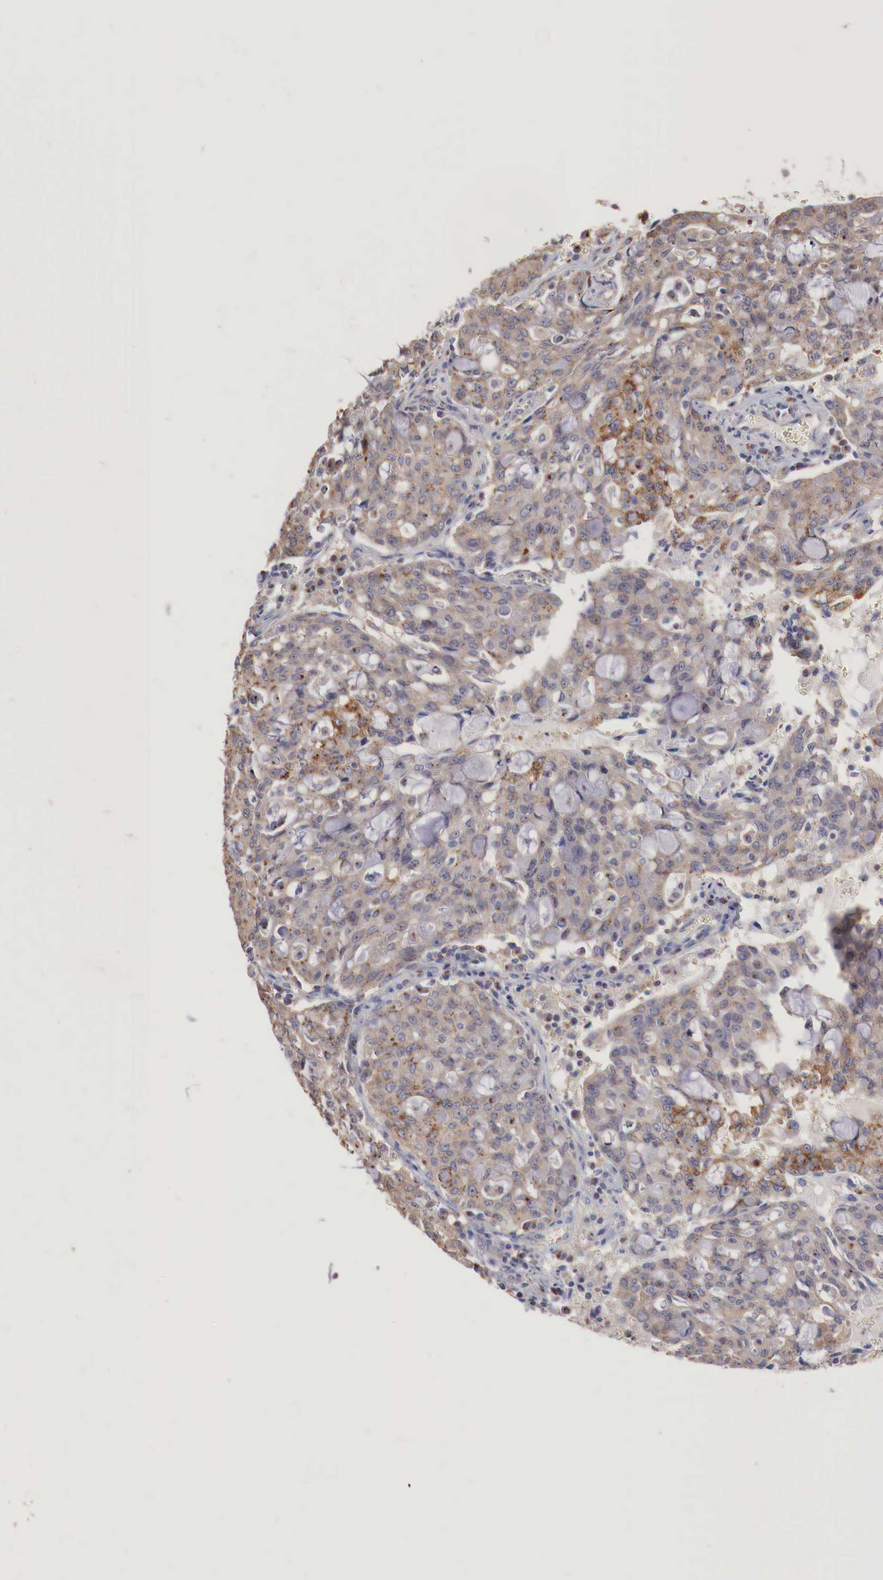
{"staining": {"intensity": "moderate", "quantity": ">75%", "location": "cytoplasmic/membranous"}, "tissue": "lung cancer", "cell_type": "Tumor cells", "image_type": "cancer", "snomed": [{"axis": "morphology", "description": "Adenocarcinoma, NOS"}, {"axis": "topography", "description": "Lung"}], "caption": "IHC (DAB) staining of human lung cancer shows moderate cytoplasmic/membranous protein positivity in approximately >75% of tumor cells.", "gene": "SYAP1", "patient": {"sex": "female", "age": 44}}